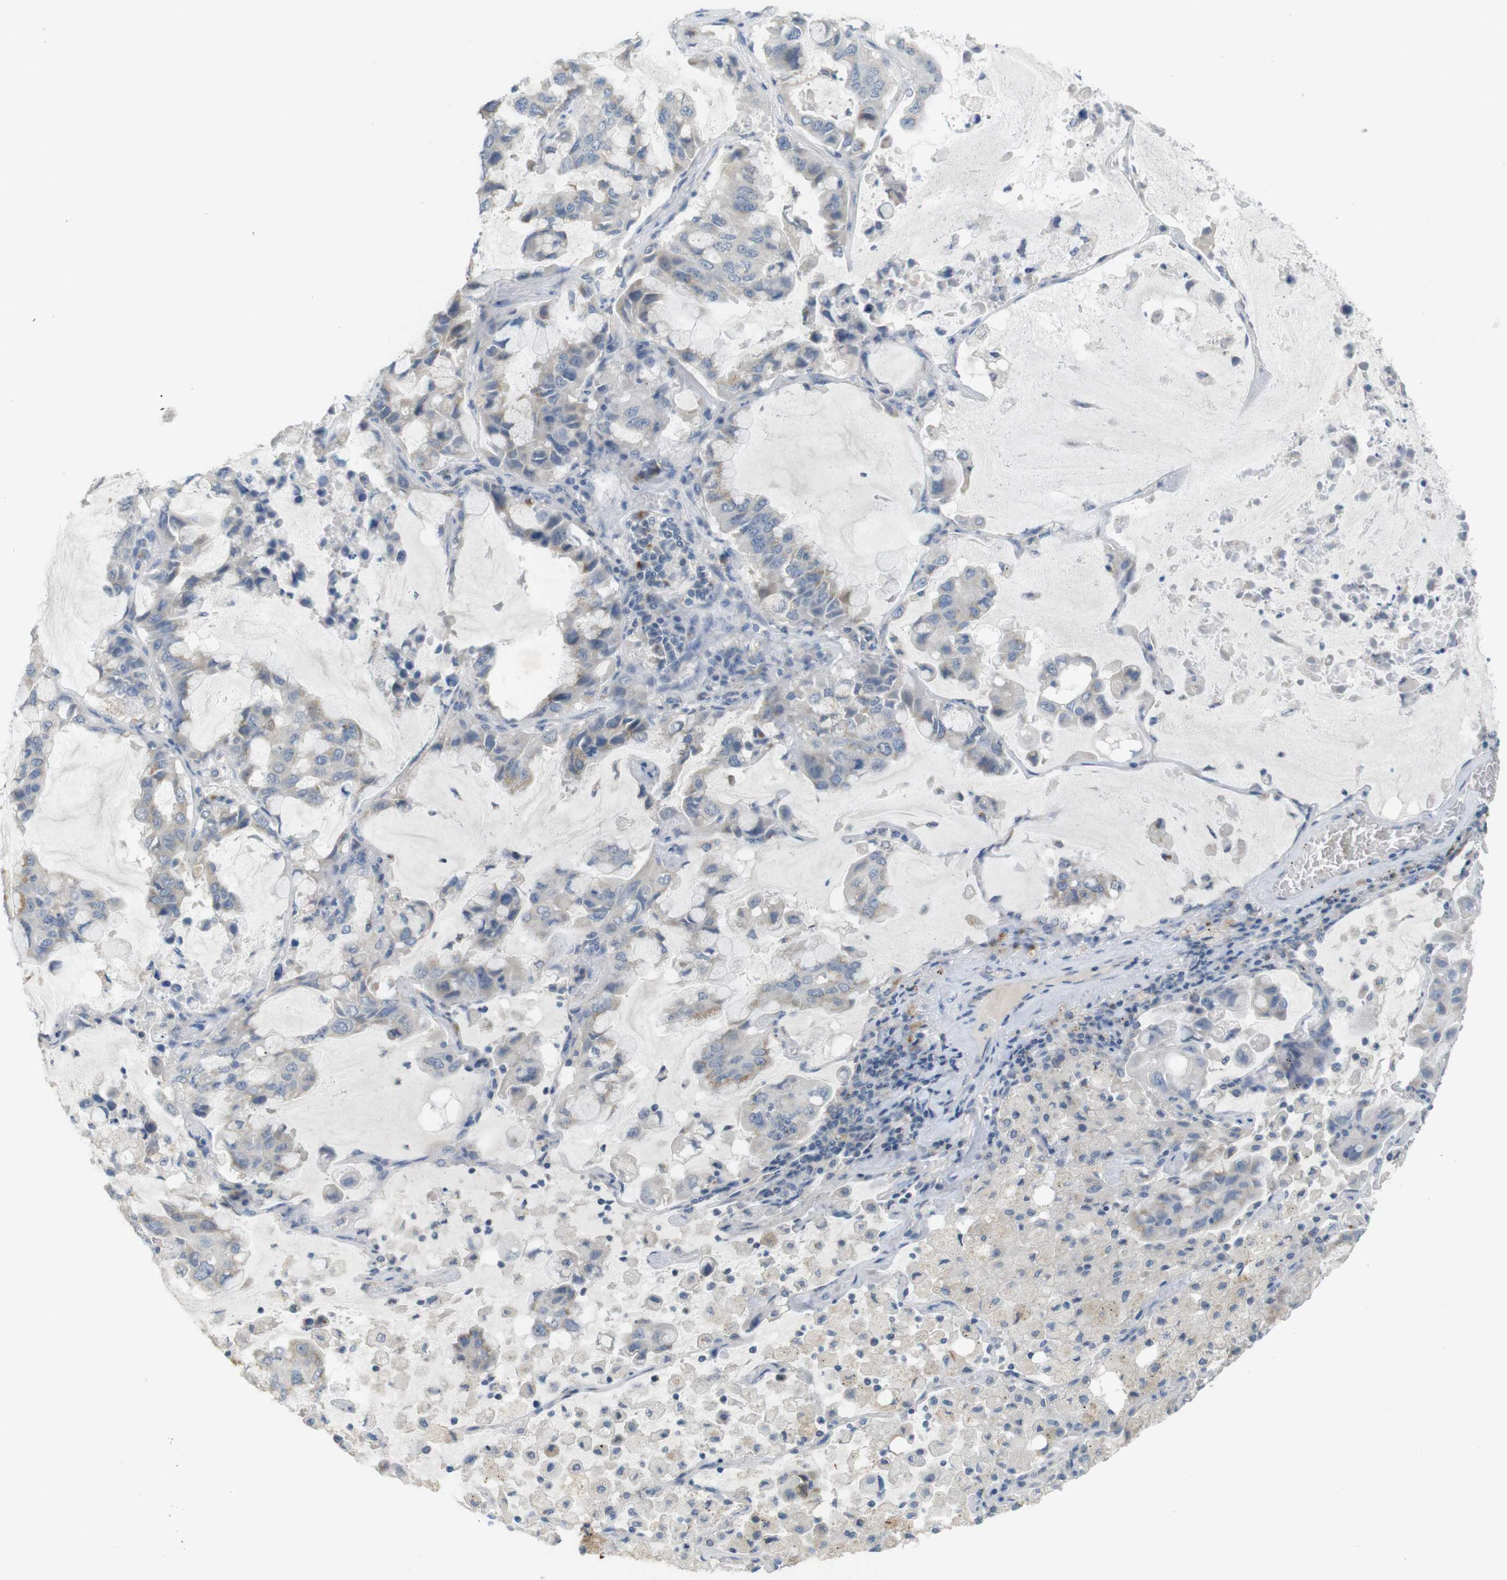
{"staining": {"intensity": "weak", "quantity": "<25%", "location": "cytoplasmic/membranous"}, "tissue": "lung cancer", "cell_type": "Tumor cells", "image_type": "cancer", "snomed": [{"axis": "morphology", "description": "Adenocarcinoma, NOS"}, {"axis": "topography", "description": "Lung"}], "caption": "Tumor cells show no significant protein positivity in adenocarcinoma (lung).", "gene": "YIPF3", "patient": {"sex": "male", "age": 64}}